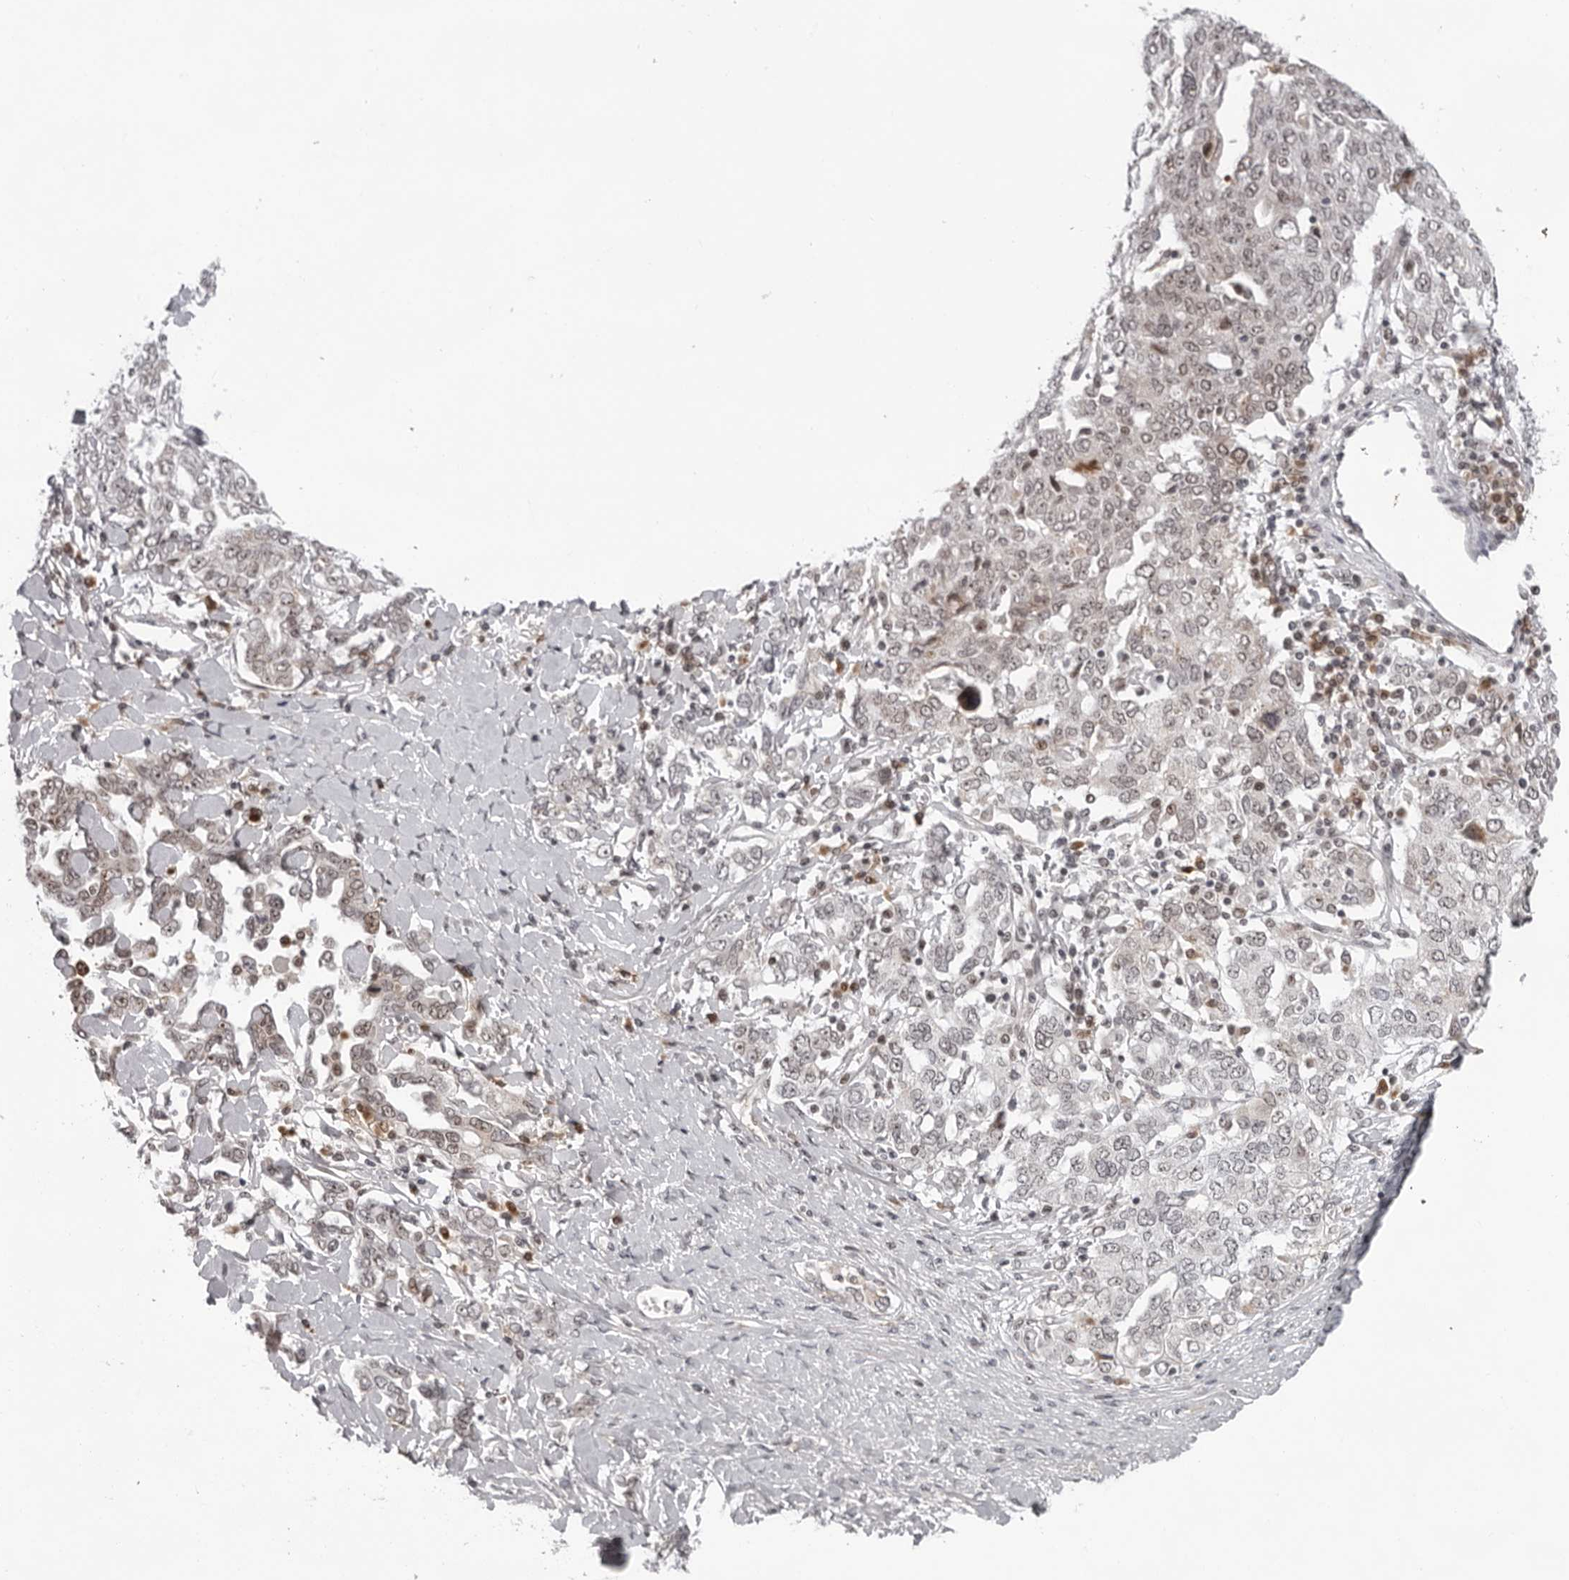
{"staining": {"intensity": "moderate", "quantity": "25%-75%", "location": "nuclear"}, "tissue": "ovarian cancer", "cell_type": "Tumor cells", "image_type": "cancer", "snomed": [{"axis": "morphology", "description": "Carcinoma, endometroid"}, {"axis": "topography", "description": "Ovary"}], "caption": "A histopathology image of endometroid carcinoma (ovarian) stained for a protein reveals moderate nuclear brown staining in tumor cells.", "gene": "EXOSC10", "patient": {"sex": "female", "age": 62}}